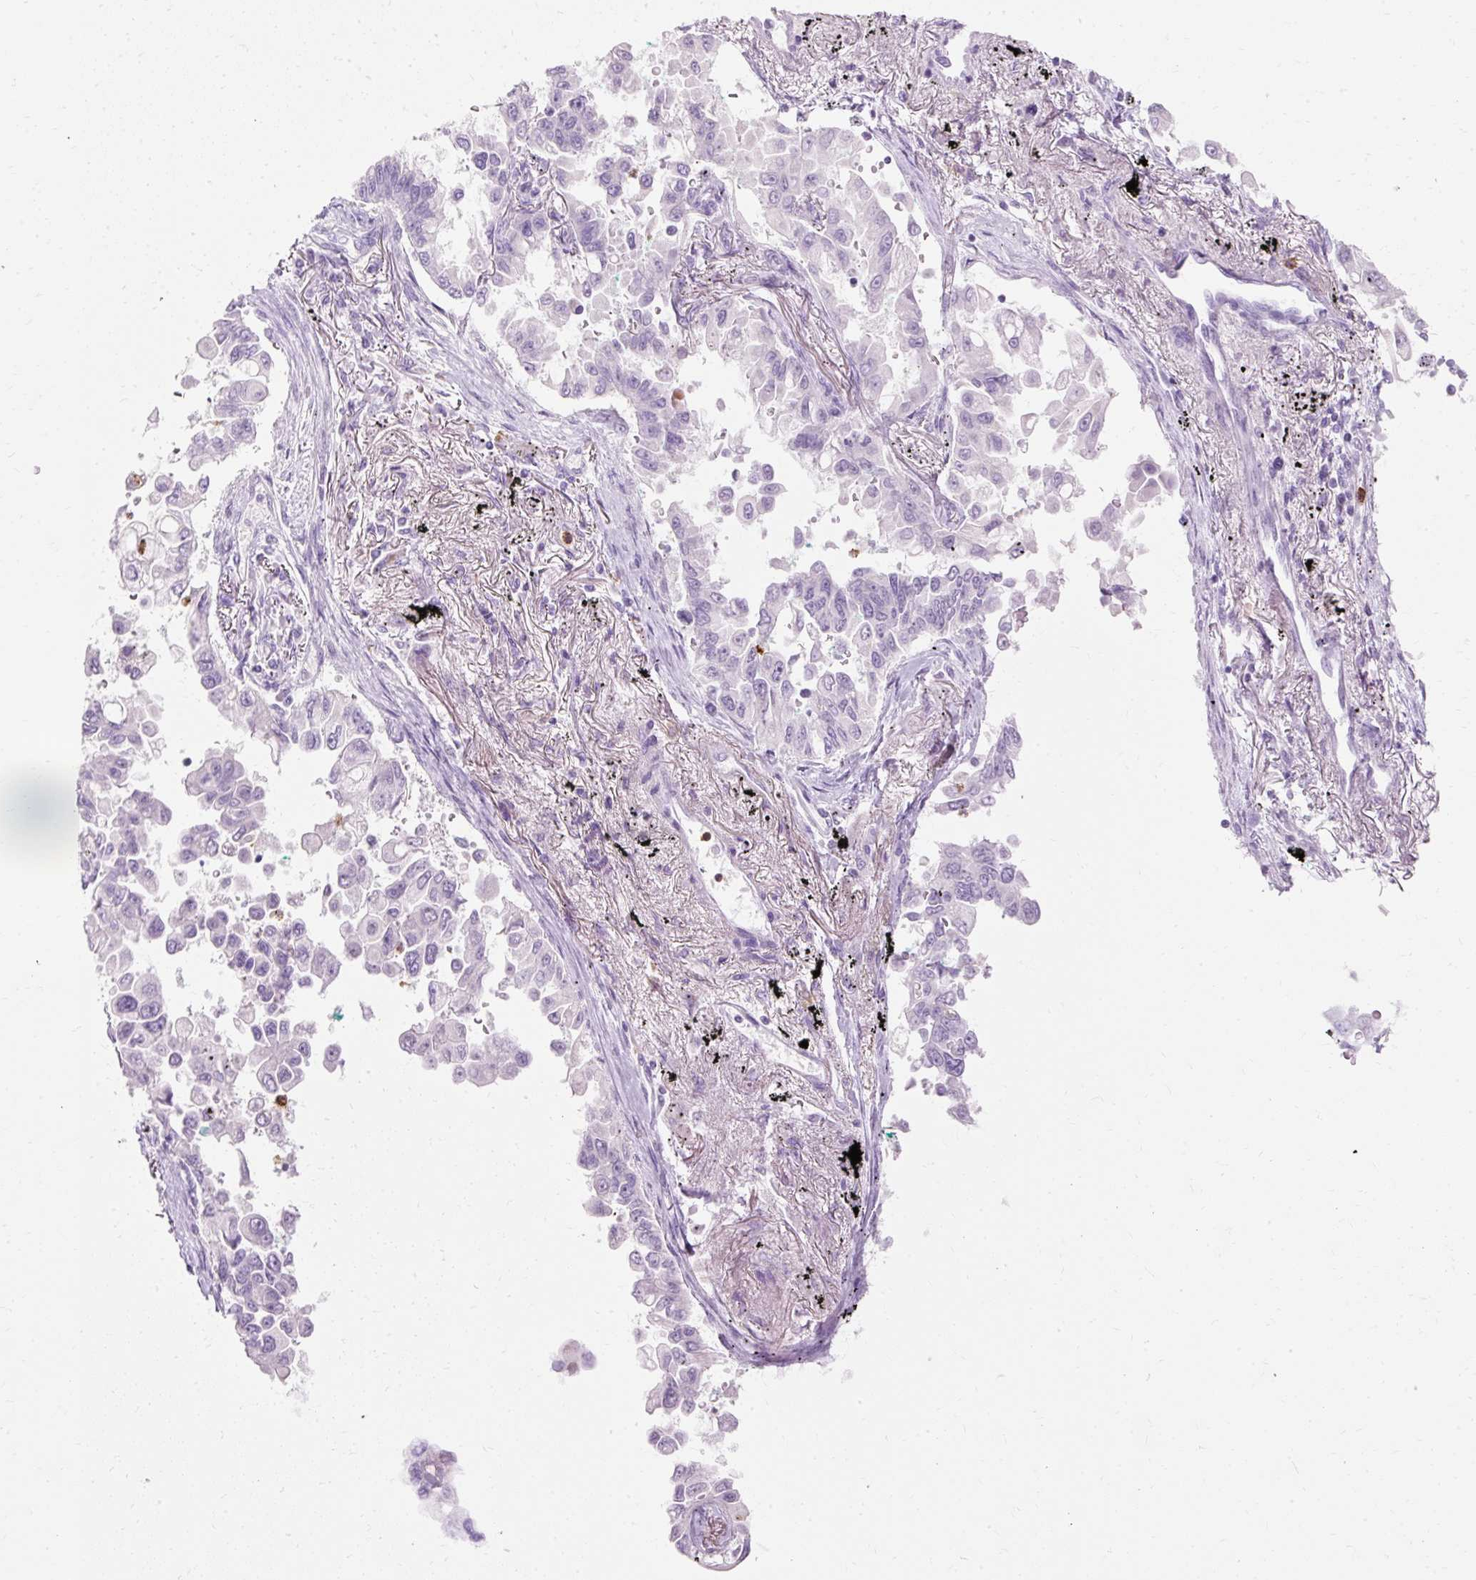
{"staining": {"intensity": "negative", "quantity": "none", "location": "none"}, "tissue": "lung cancer", "cell_type": "Tumor cells", "image_type": "cancer", "snomed": [{"axis": "morphology", "description": "Adenocarcinoma, NOS"}, {"axis": "topography", "description": "Lung"}], "caption": "Immunohistochemistry (IHC) micrograph of neoplastic tissue: adenocarcinoma (lung) stained with DAB demonstrates no significant protein staining in tumor cells.", "gene": "DEFA1", "patient": {"sex": "female", "age": 67}}